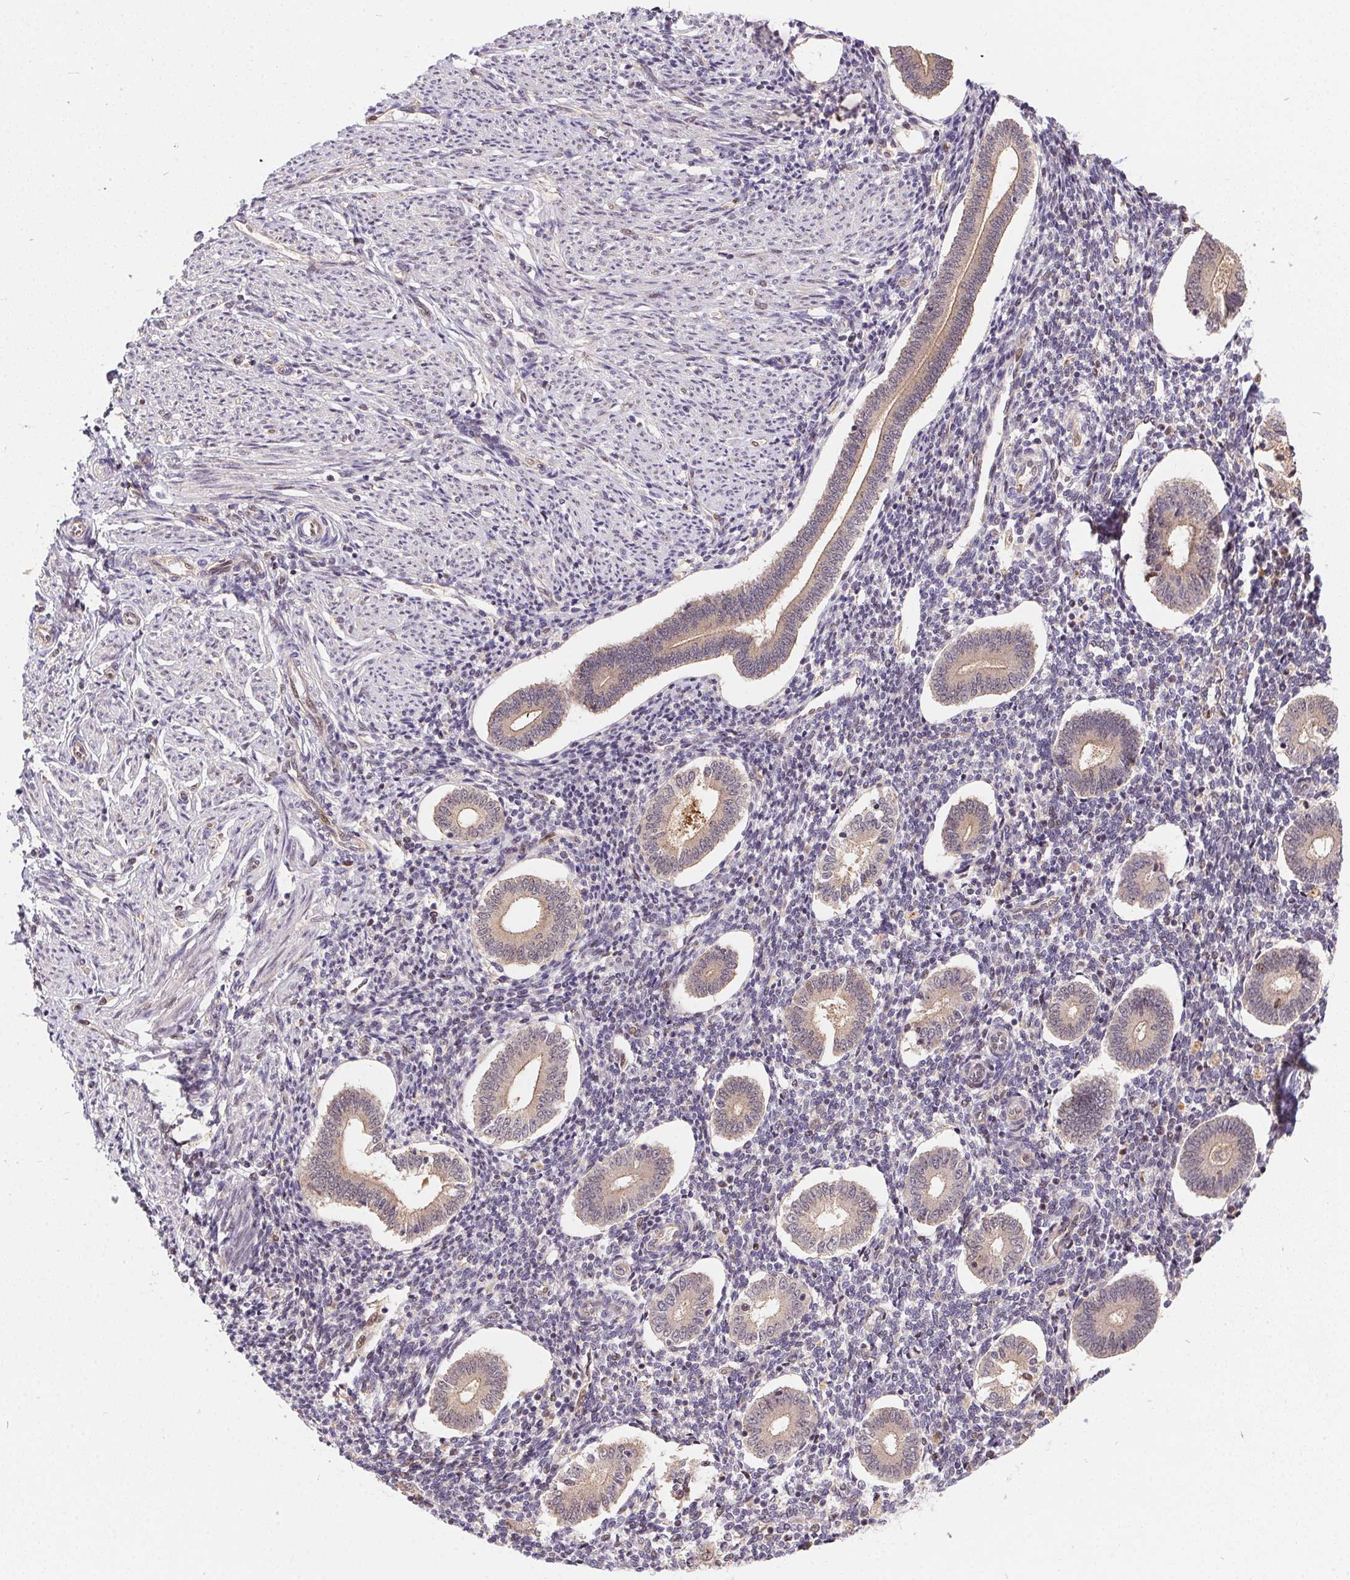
{"staining": {"intensity": "negative", "quantity": "none", "location": "none"}, "tissue": "endometrium", "cell_type": "Cells in endometrial stroma", "image_type": "normal", "snomed": [{"axis": "morphology", "description": "Normal tissue, NOS"}, {"axis": "topography", "description": "Endometrium"}], "caption": "Benign endometrium was stained to show a protein in brown. There is no significant positivity in cells in endometrial stroma. (IHC, brightfield microscopy, high magnification).", "gene": "NUDT16", "patient": {"sex": "female", "age": 40}}